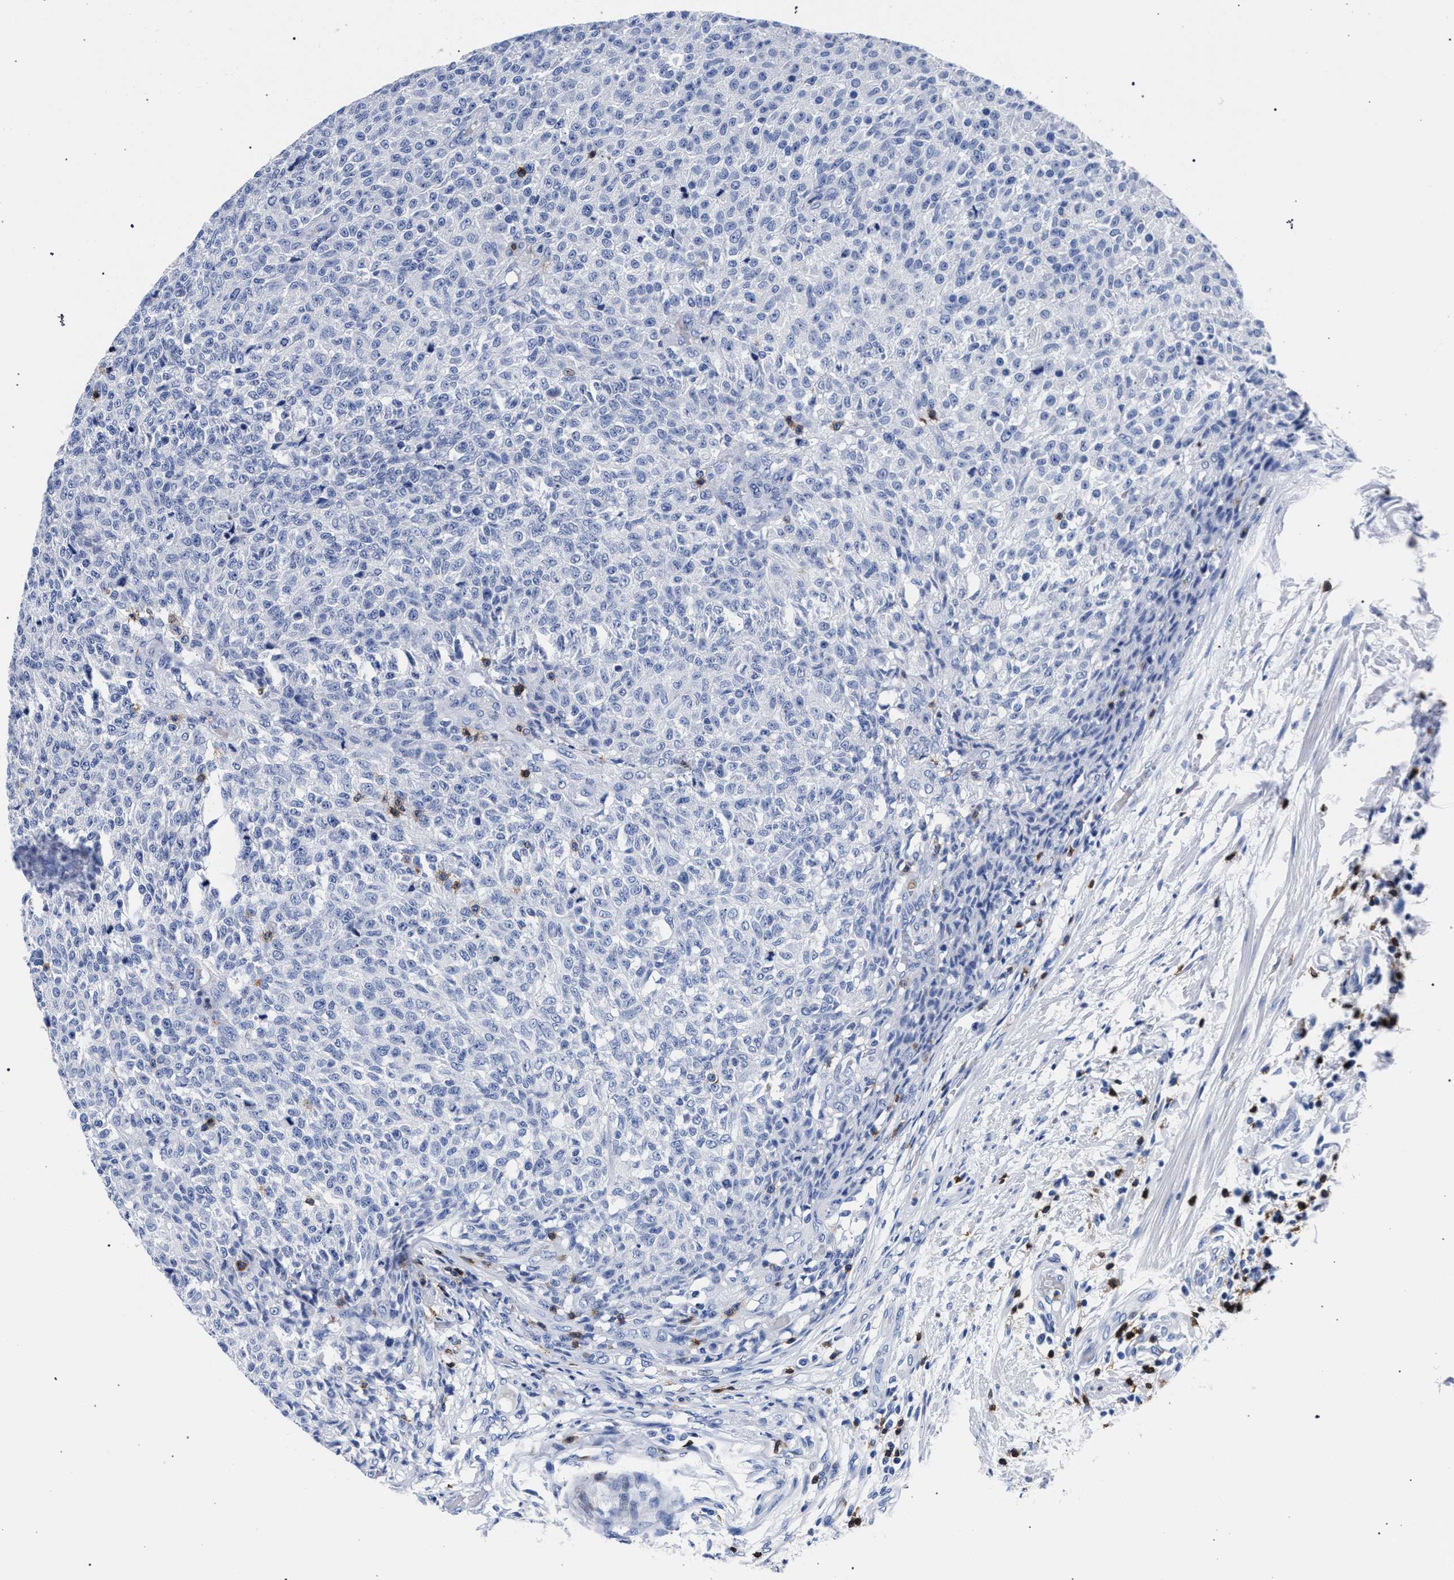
{"staining": {"intensity": "negative", "quantity": "none", "location": "none"}, "tissue": "testis cancer", "cell_type": "Tumor cells", "image_type": "cancer", "snomed": [{"axis": "morphology", "description": "Seminoma, NOS"}, {"axis": "topography", "description": "Testis"}], "caption": "Immunohistochemical staining of human testis cancer shows no significant expression in tumor cells.", "gene": "KLRK1", "patient": {"sex": "male", "age": 59}}